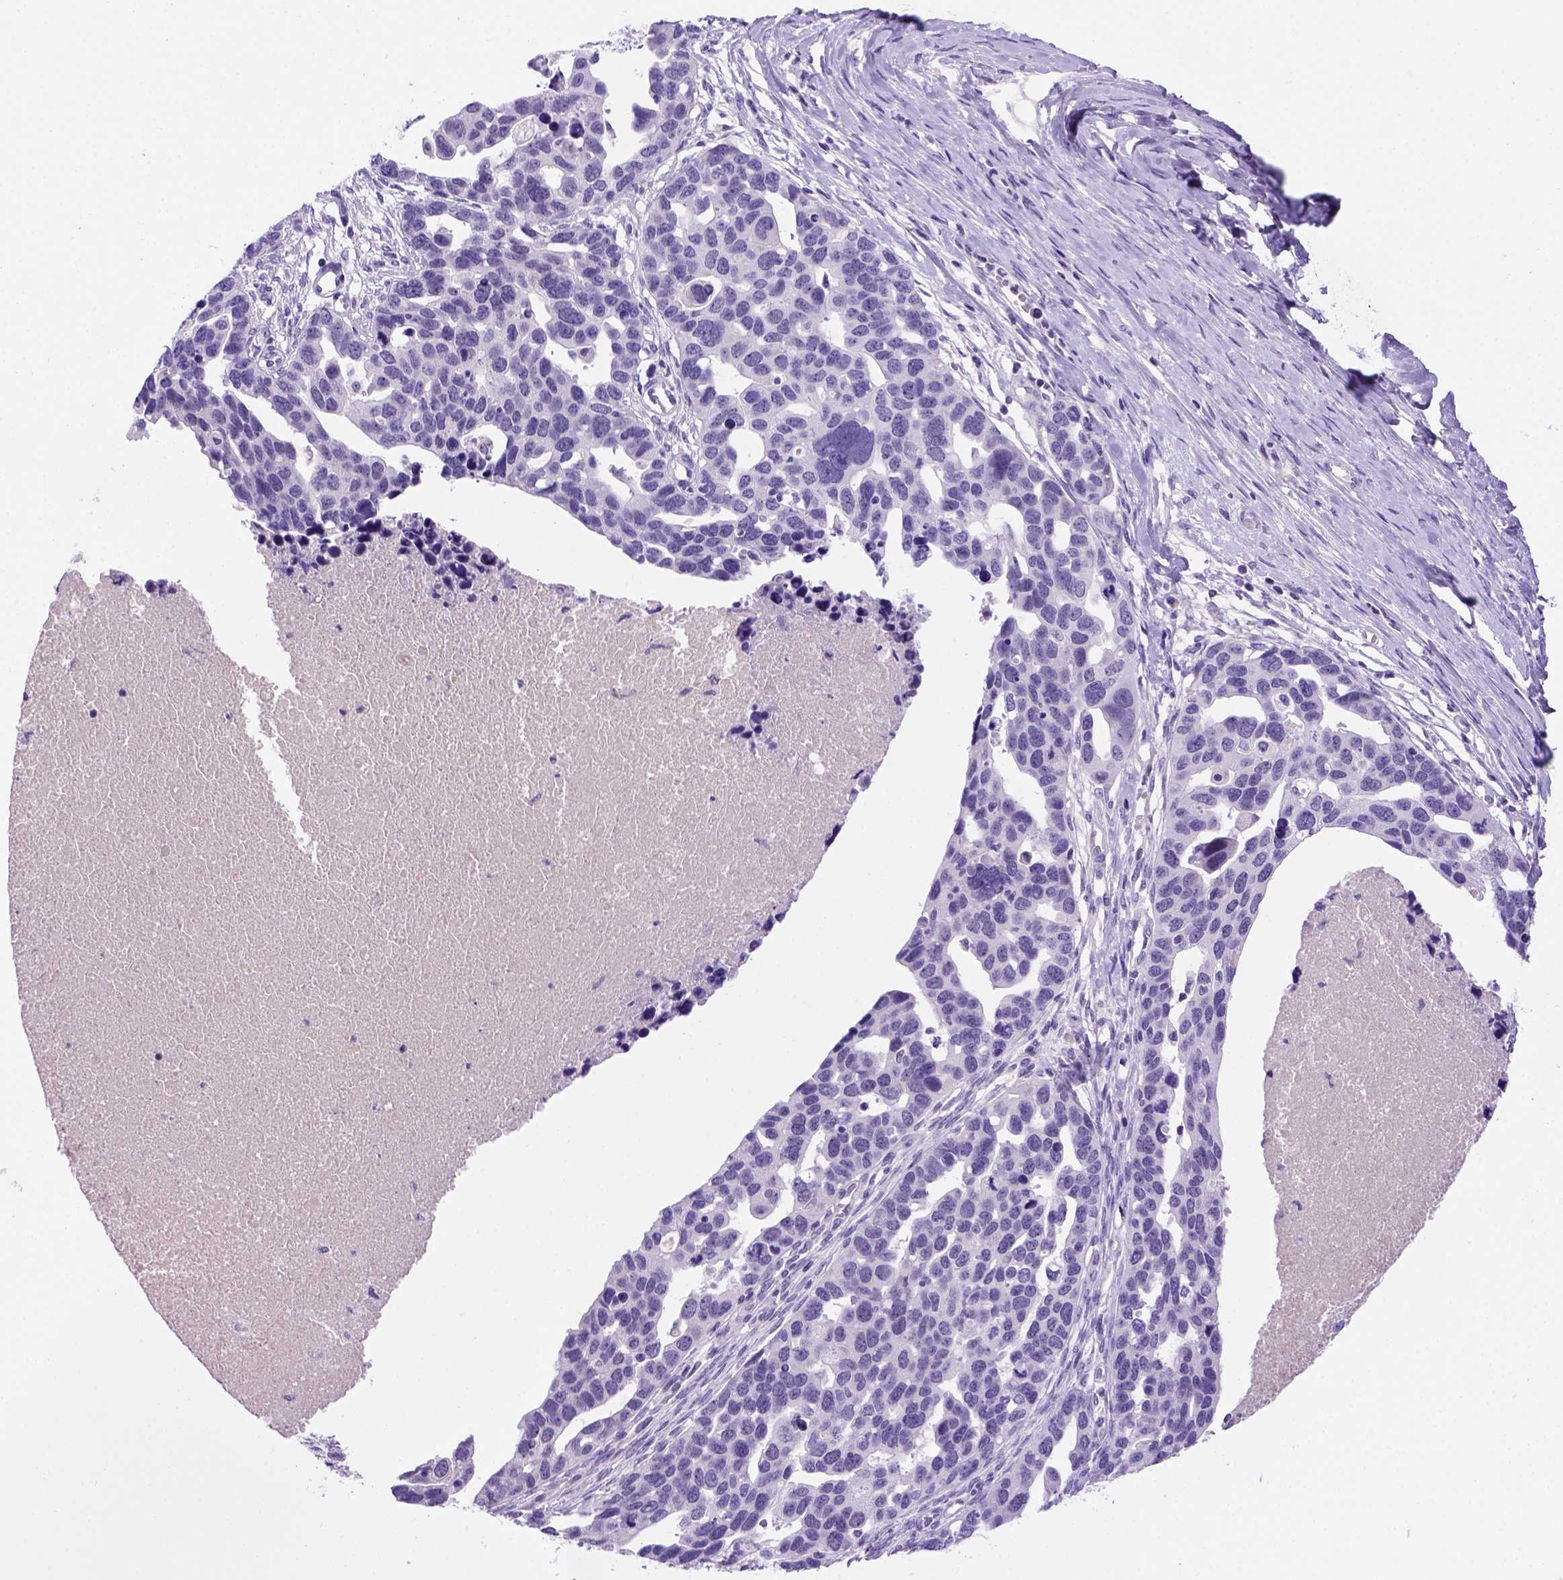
{"staining": {"intensity": "negative", "quantity": "none", "location": "none"}, "tissue": "ovarian cancer", "cell_type": "Tumor cells", "image_type": "cancer", "snomed": [{"axis": "morphology", "description": "Cystadenocarcinoma, serous, NOS"}, {"axis": "topography", "description": "Ovary"}], "caption": "This is an immunohistochemistry micrograph of human ovarian cancer. There is no positivity in tumor cells.", "gene": "FAM81B", "patient": {"sex": "female", "age": 54}}